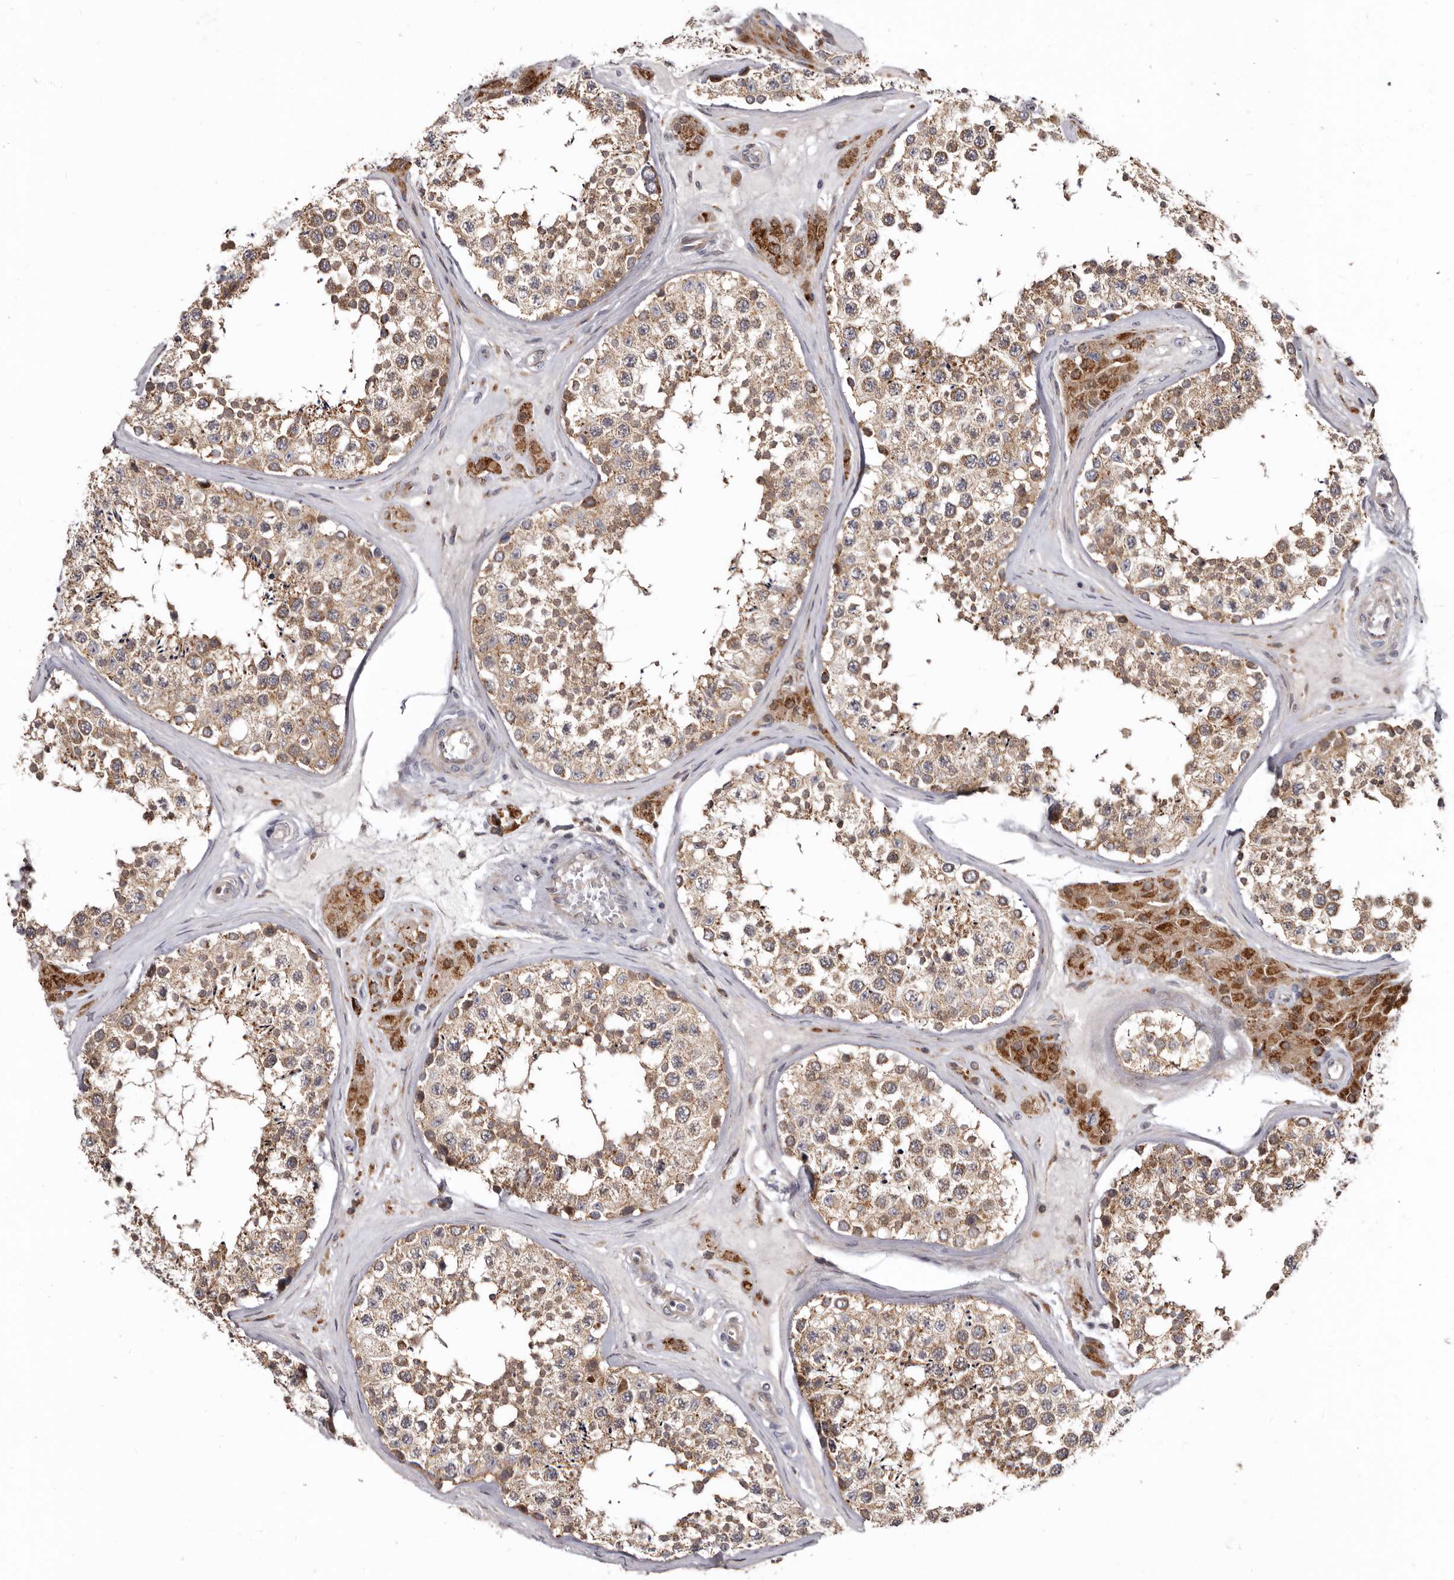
{"staining": {"intensity": "moderate", "quantity": ">75%", "location": "cytoplasmic/membranous"}, "tissue": "testis", "cell_type": "Cells in seminiferous ducts", "image_type": "normal", "snomed": [{"axis": "morphology", "description": "Normal tissue, NOS"}, {"axis": "topography", "description": "Testis"}], "caption": "This histopathology image displays immunohistochemistry staining of unremarkable human testis, with medium moderate cytoplasmic/membranous staining in approximately >75% of cells in seminiferous ducts.", "gene": "SMC4", "patient": {"sex": "male", "age": 46}}